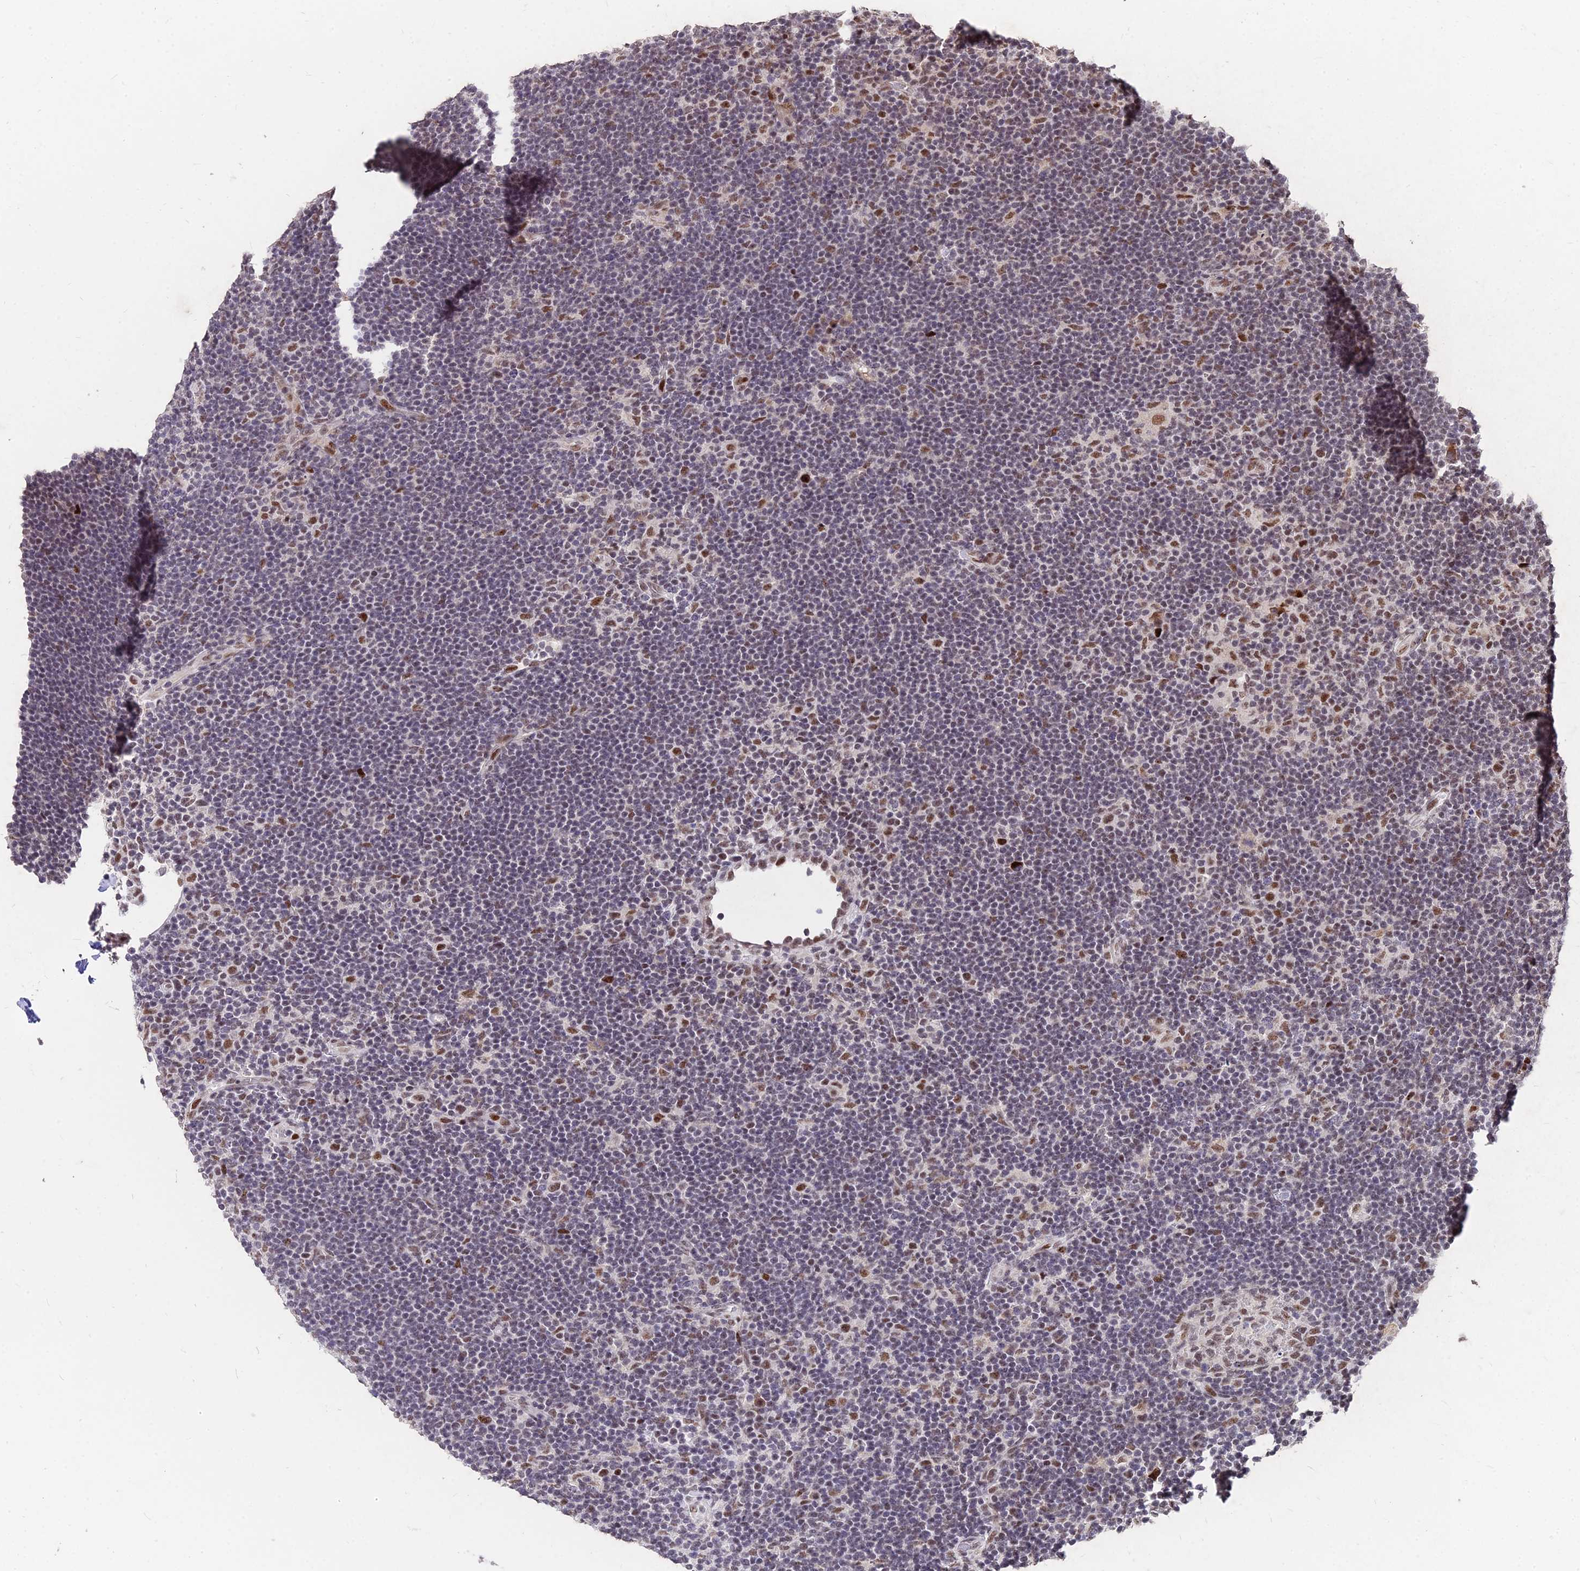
{"staining": {"intensity": "moderate", "quantity": ">75%", "location": "nuclear"}, "tissue": "lymphoma", "cell_type": "Tumor cells", "image_type": "cancer", "snomed": [{"axis": "morphology", "description": "Hodgkin's disease, NOS"}, {"axis": "topography", "description": "Lymph node"}], "caption": "IHC staining of lymphoma, which reveals medium levels of moderate nuclear staining in approximately >75% of tumor cells indicating moderate nuclear protein expression. The staining was performed using DAB (3,3'-diaminobenzidine) (brown) for protein detection and nuclei were counterstained in hematoxylin (blue).", "gene": "ZBED4", "patient": {"sex": "female", "age": 57}}